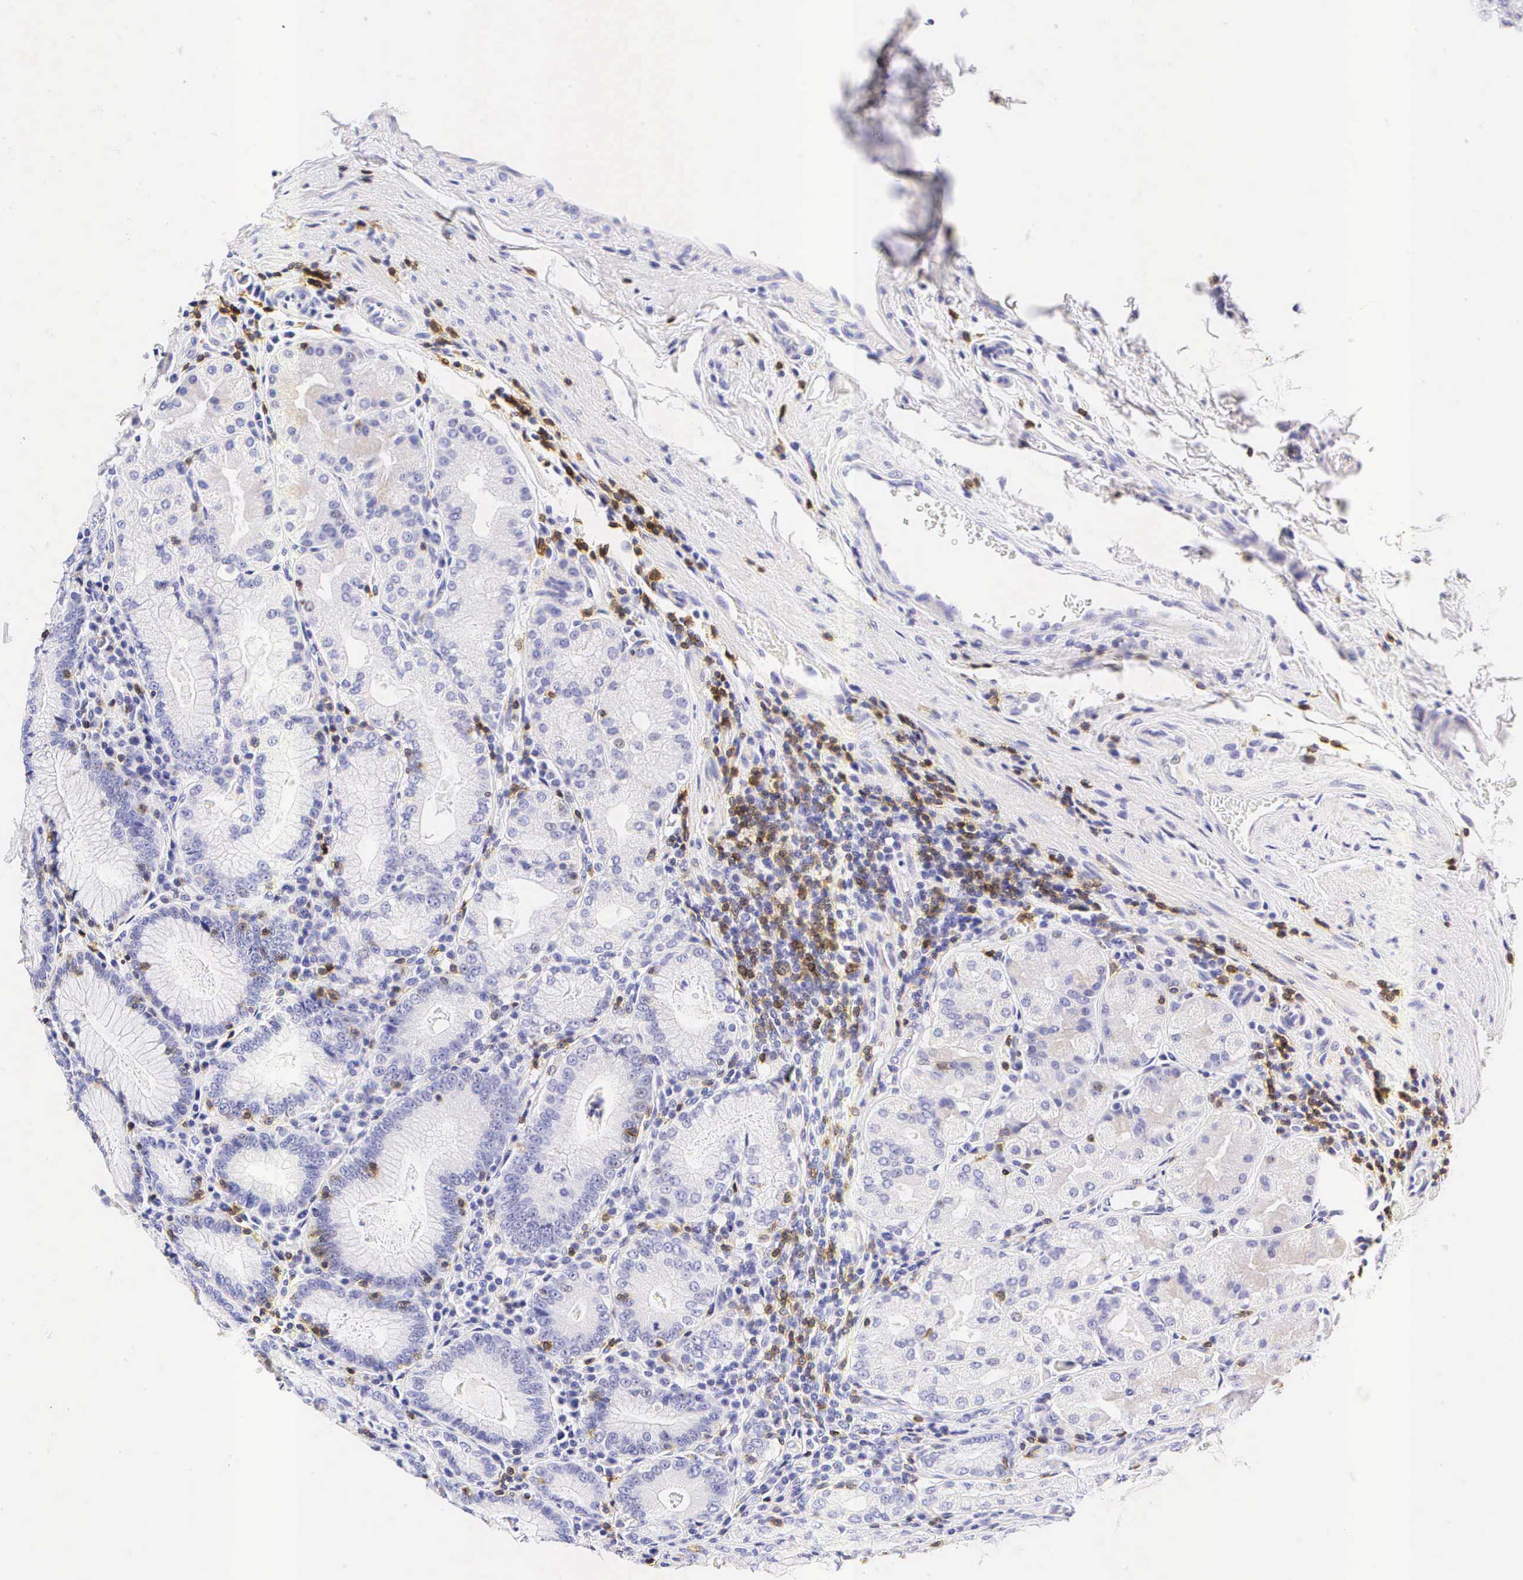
{"staining": {"intensity": "negative", "quantity": "none", "location": "none"}, "tissue": "stomach", "cell_type": "Glandular cells", "image_type": "normal", "snomed": [{"axis": "morphology", "description": "Normal tissue, NOS"}, {"axis": "topography", "description": "Stomach, lower"}], "caption": "Photomicrograph shows no significant protein positivity in glandular cells of unremarkable stomach.", "gene": "CD3E", "patient": {"sex": "female", "age": 43}}